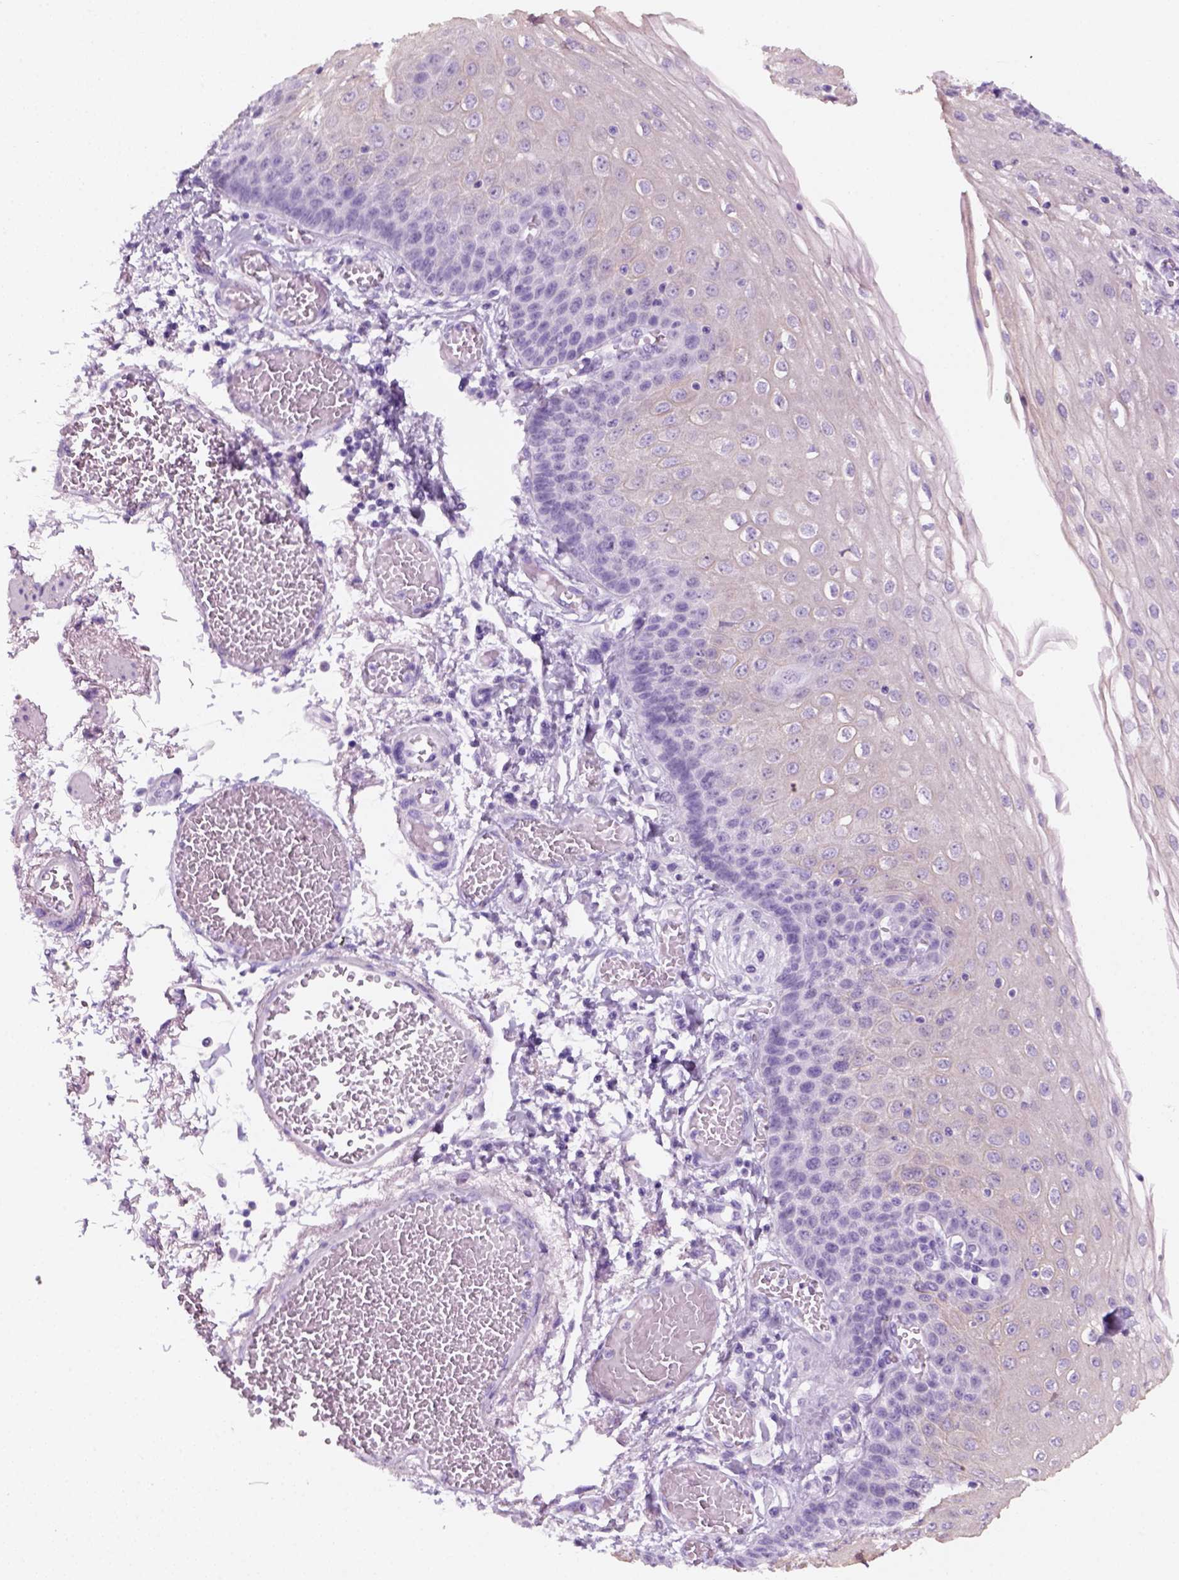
{"staining": {"intensity": "negative", "quantity": "none", "location": "none"}, "tissue": "esophagus", "cell_type": "Squamous epithelial cells", "image_type": "normal", "snomed": [{"axis": "morphology", "description": "Normal tissue, NOS"}, {"axis": "morphology", "description": "Adenocarcinoma, NOS"}, {"axis": "topography", "description": "Esophagus"}], "caption": "Squamous epithelial cells are negative for protein expression in benign human esophagus. Nuclei are stained in blue.", "gene": "KRTAP11", "patient": {"sex": "male", "age": 81}}